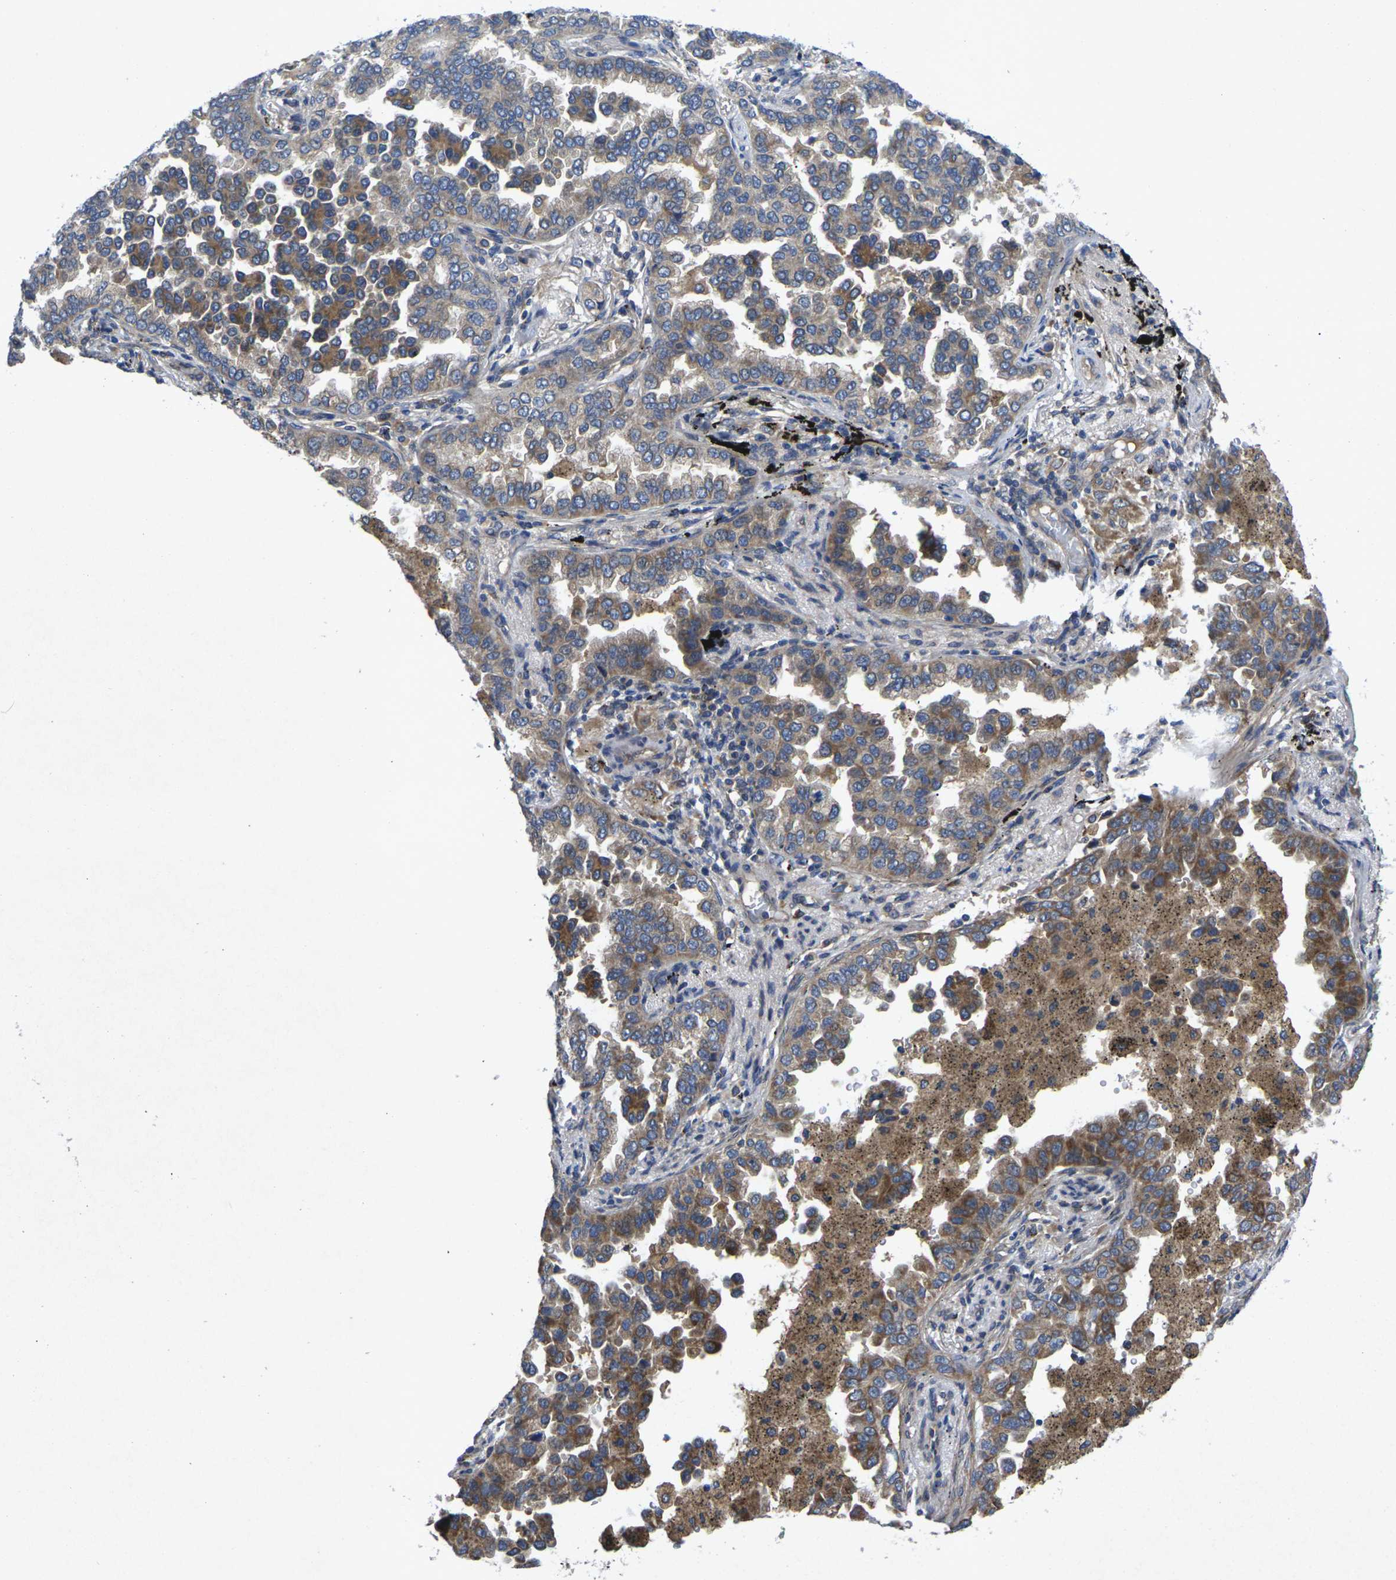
{"staining": {"intensity": "moderate", "quantity": "25%-75%", "location": "cytoplasmic/membranous"}, "tissue": "lung cancer", "cell_type": "Tumor cells", "image_type": "cancer", "snomed": [{"axis": "morphology", "description": "Normal tissue, NOS"}, {"axis": "morphology", "description": "Adenocarcinoma, NOS"}, {"axis": "topography", "description": "Lung"}], "caption": "Protein staining shows moderate cytoplasmic/membranous staining in about 25%-75% of tumor cells in lung adenocarcinoma.", "gene": "KIF1B", "patient": {"sex": "male", "age": 59}}